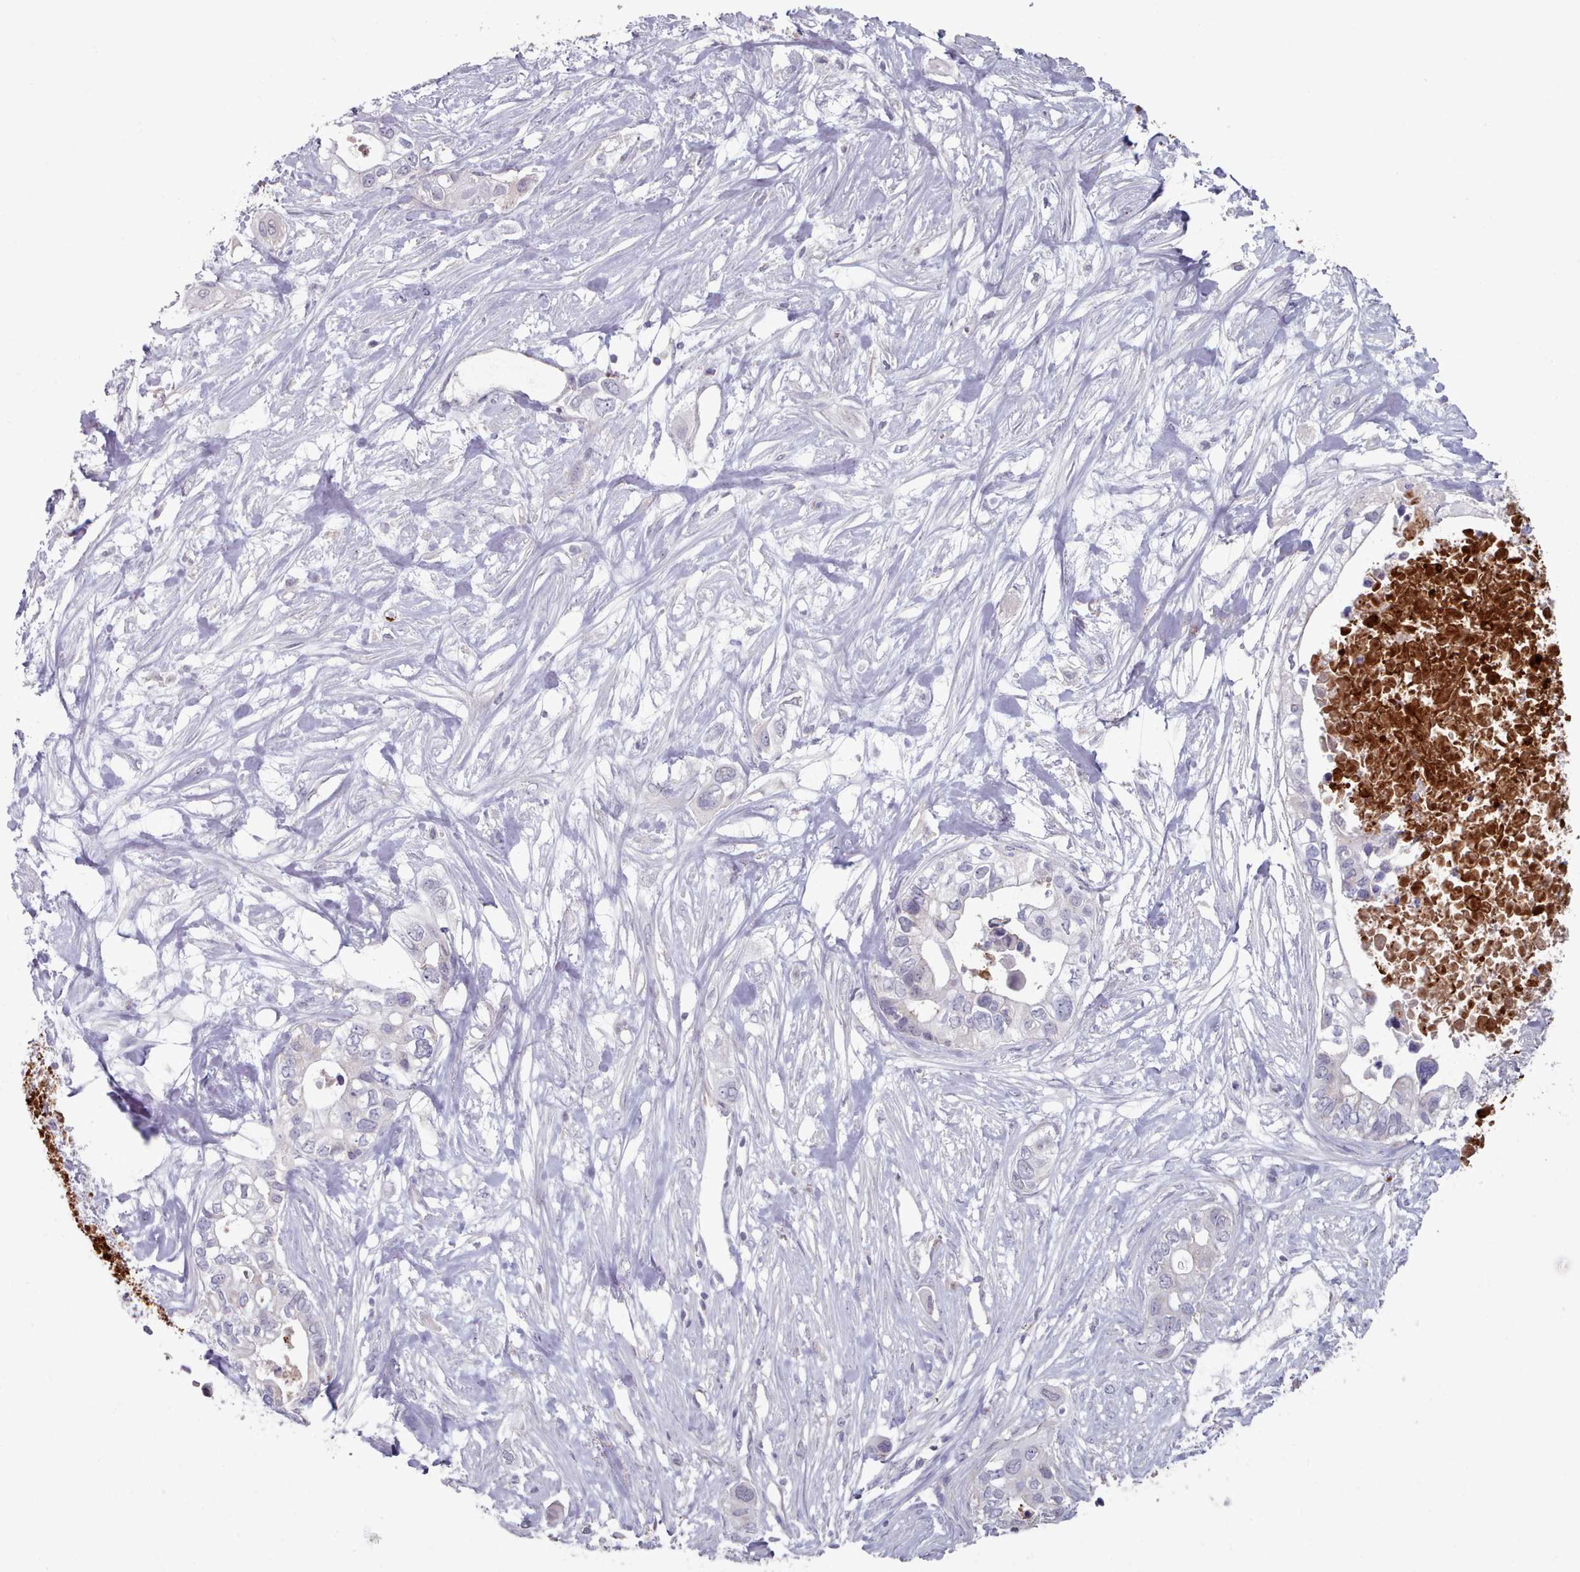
{"staining": {"intensity": "negative", "quantity": "none", "location": "none"}, "tissue": "pancreatic cancer", "cell_type": "Tumor cells", "image_type": "cancer", "snomed": [{"axis": "morphology", "description": "Adenocarcinoma, NOS"}, {"axis": "topography", "description": "Pancreas"}], "caption": "Photomicrograph shows no protein positivity in tumor cells of adenocarcinoma (pancreatic) tissue.", "gene": "TRARG1", "patient": {"sex": "female", "age": 63}}